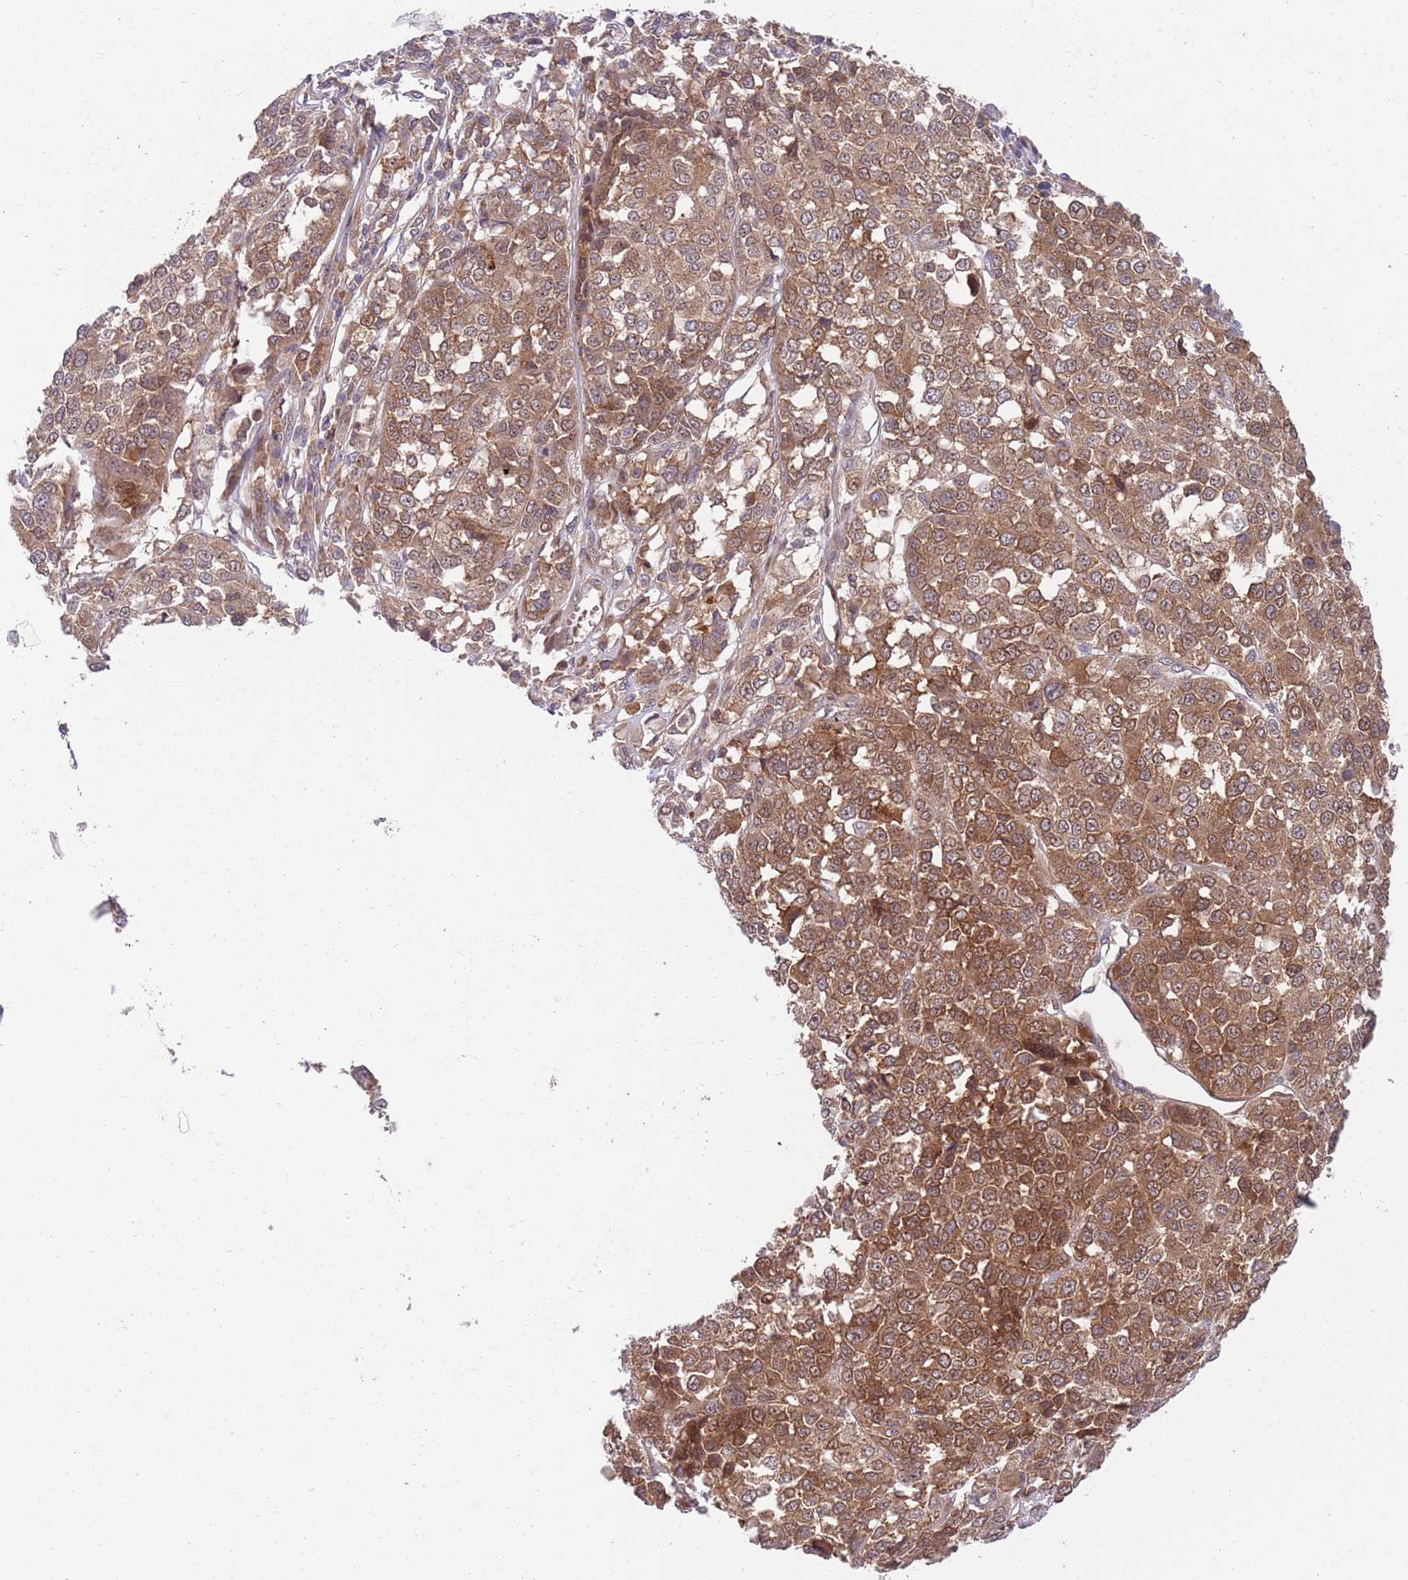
{"staining": {"intensity": "moderate", "quantity": ">75%", "location": "cytoplasmic/membranous,nuclear"}, "tissue": "melanoma", "cell_type": "Tumor cells", "image_type": "cancer", "snomed": [{"axis": "morphology", "description": "Malignant melanoma, Metastatic site"}, {"axis": "topography", "description": "Lymph node"}], "caption": "Melanoma stained for a protein (brown) demonstrates moderate cytoplasmic/membranous and nuclear positive staining in approximately >75% of tumor cells.", "gene": "GGA1", "patient": {"sex": "male", "age": 44}}